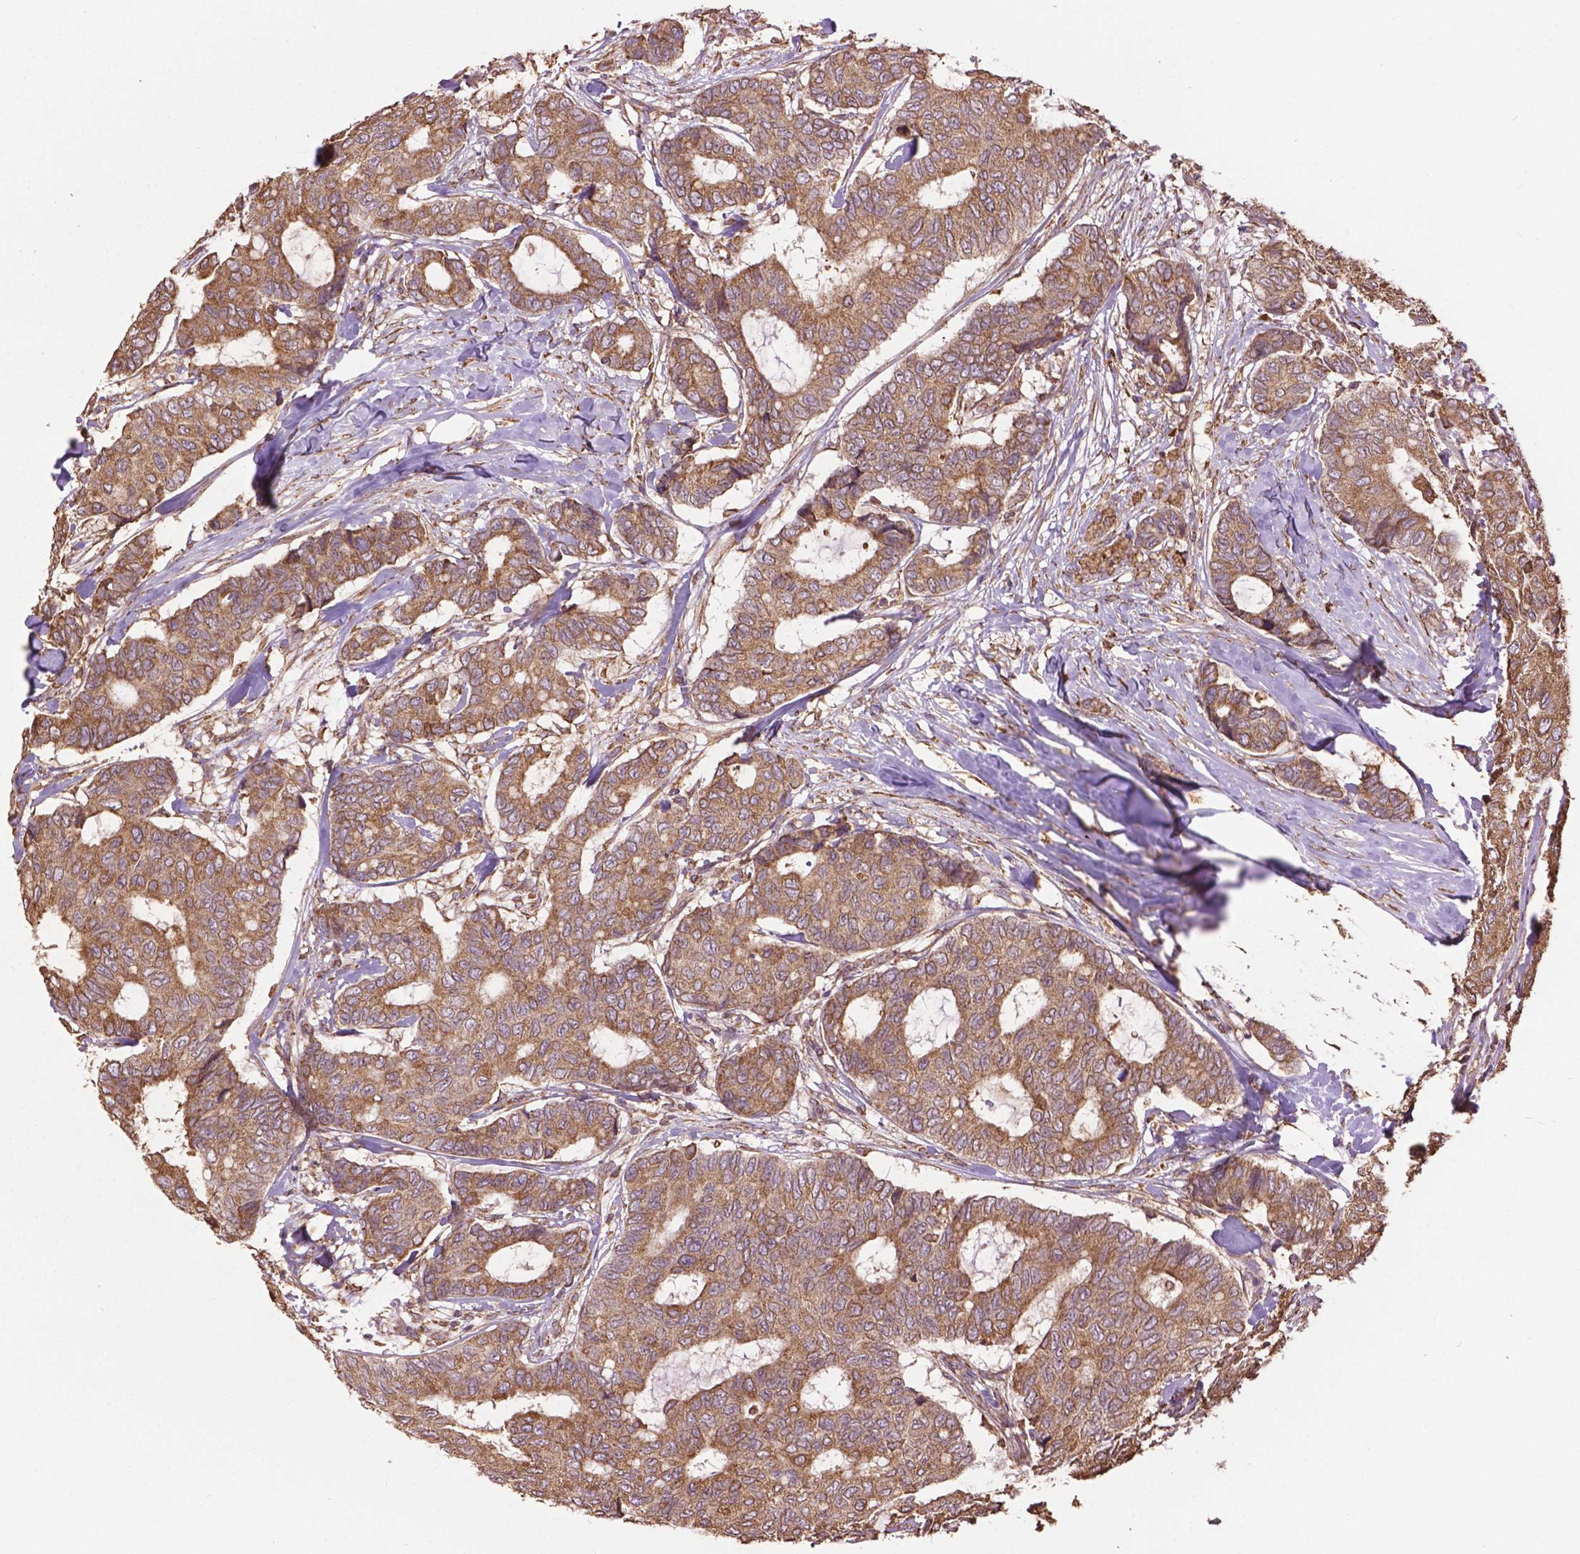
{"staining": {"intensity": "moderate", "quantity": ">75%", "location": "cytoplasmic/membranous"}, "tissue": "breast cancer", "cell_type": "Tumor cells", "image_type": "cancer", "snomed": [{"axis": "morphology", "description": "Duct carcinoma"}, {"axis": "topography", "description": "Breast"}], "caption": "Tumor cells display medium levels of moderate cytoplasmic/membranous expression in approximately >75% of cells in human invasive ductal carcinoma (breast).", "gene": "PPP2R5E", "patient": {"sex": "female", "age": 75}}